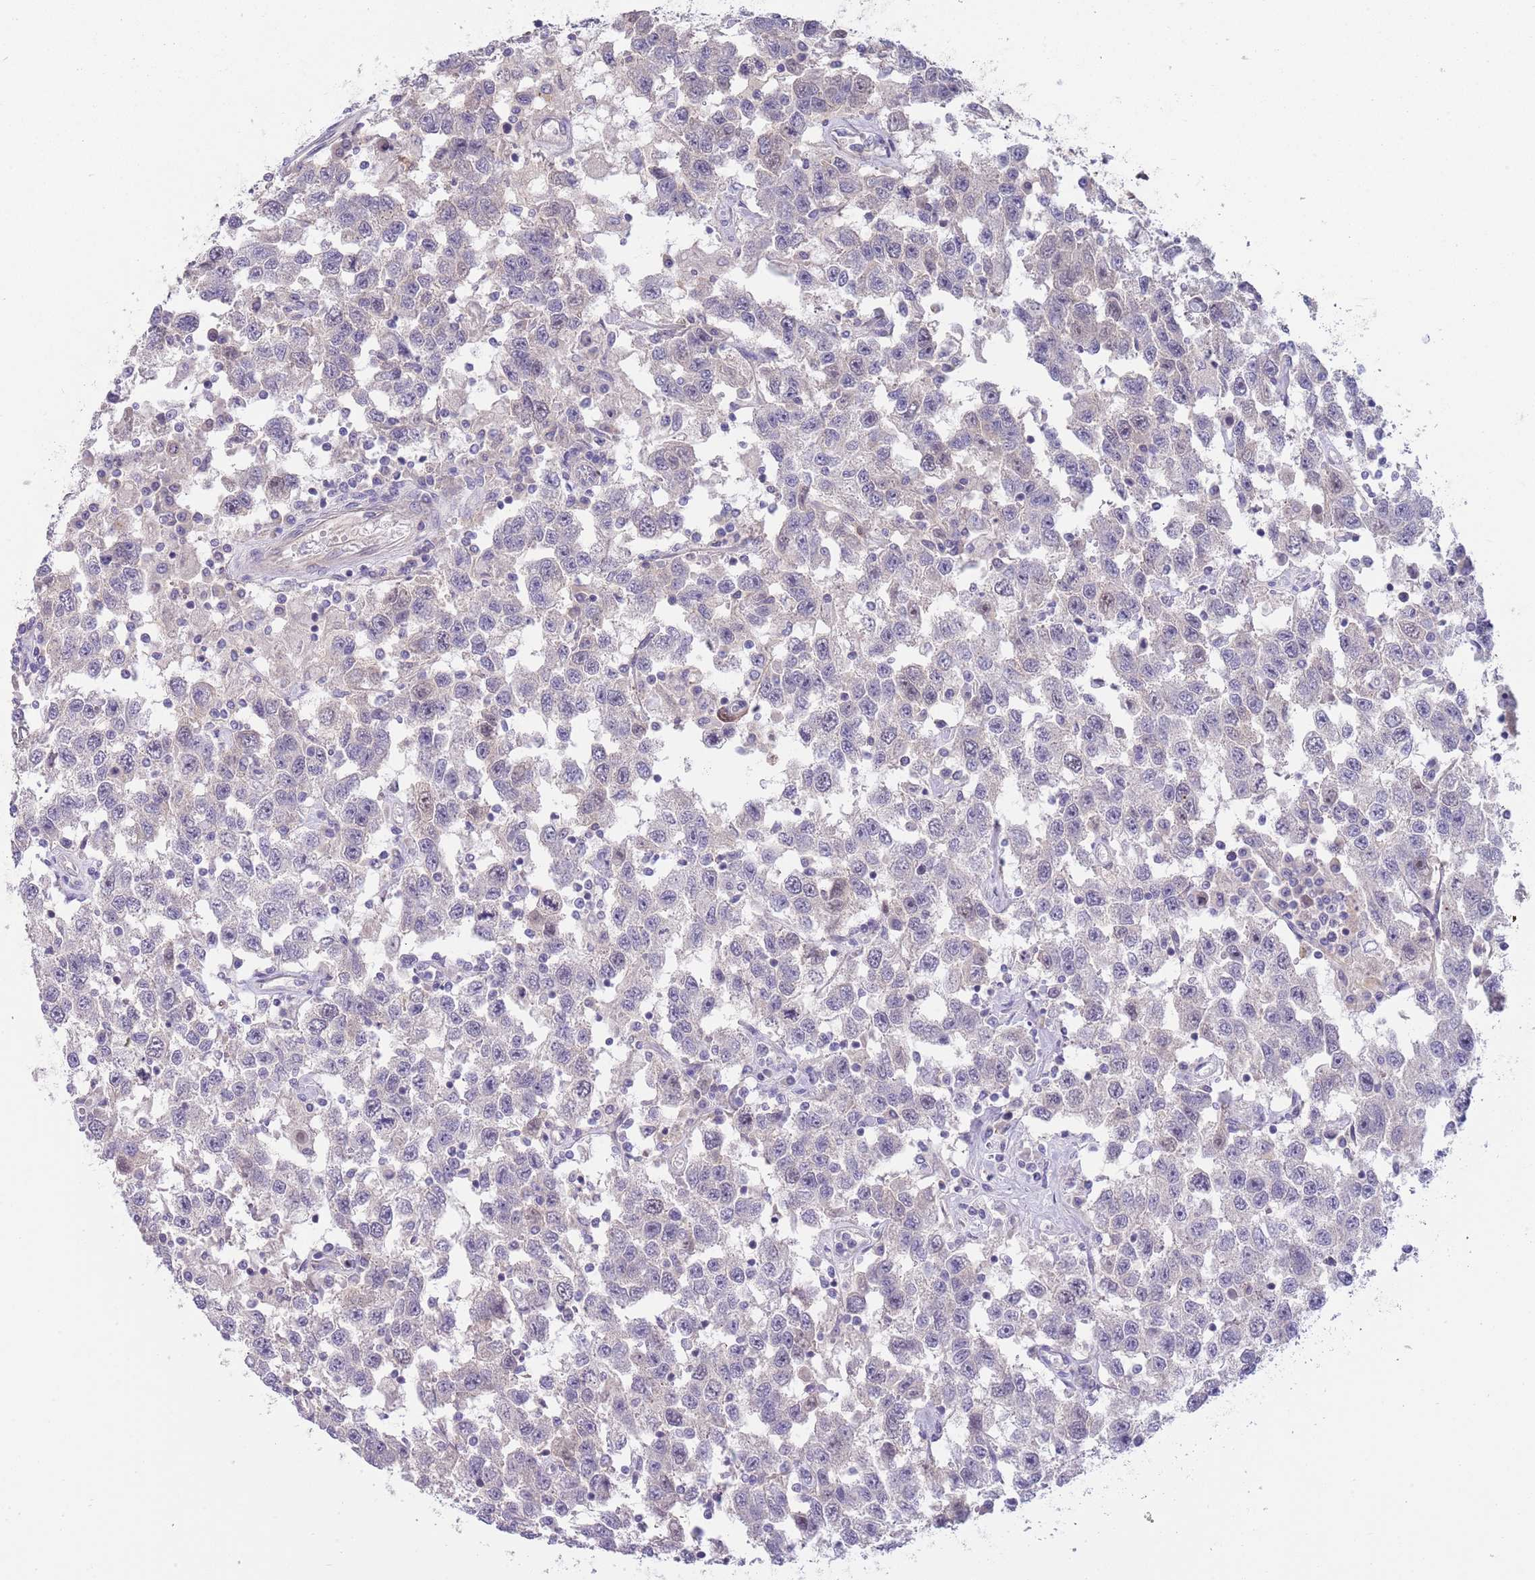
{"staining": {"intensity": "negative", "quantity": "none", "location": "none"}, "tissue": "testis cancer", "cell_type": "Tumor cells", "image_type": "cancer", "snomed": [{"axis": "morphology", "description": "Seminoma, NOS"}, {"axis": "topography", "description": "Testis"}], "caption": "The histopathology image reveals no significant expression in tumor cells of testis cancer (seminoma).", "gene": "PIMREG", "patient": {"sex": "male", "age": 41}}